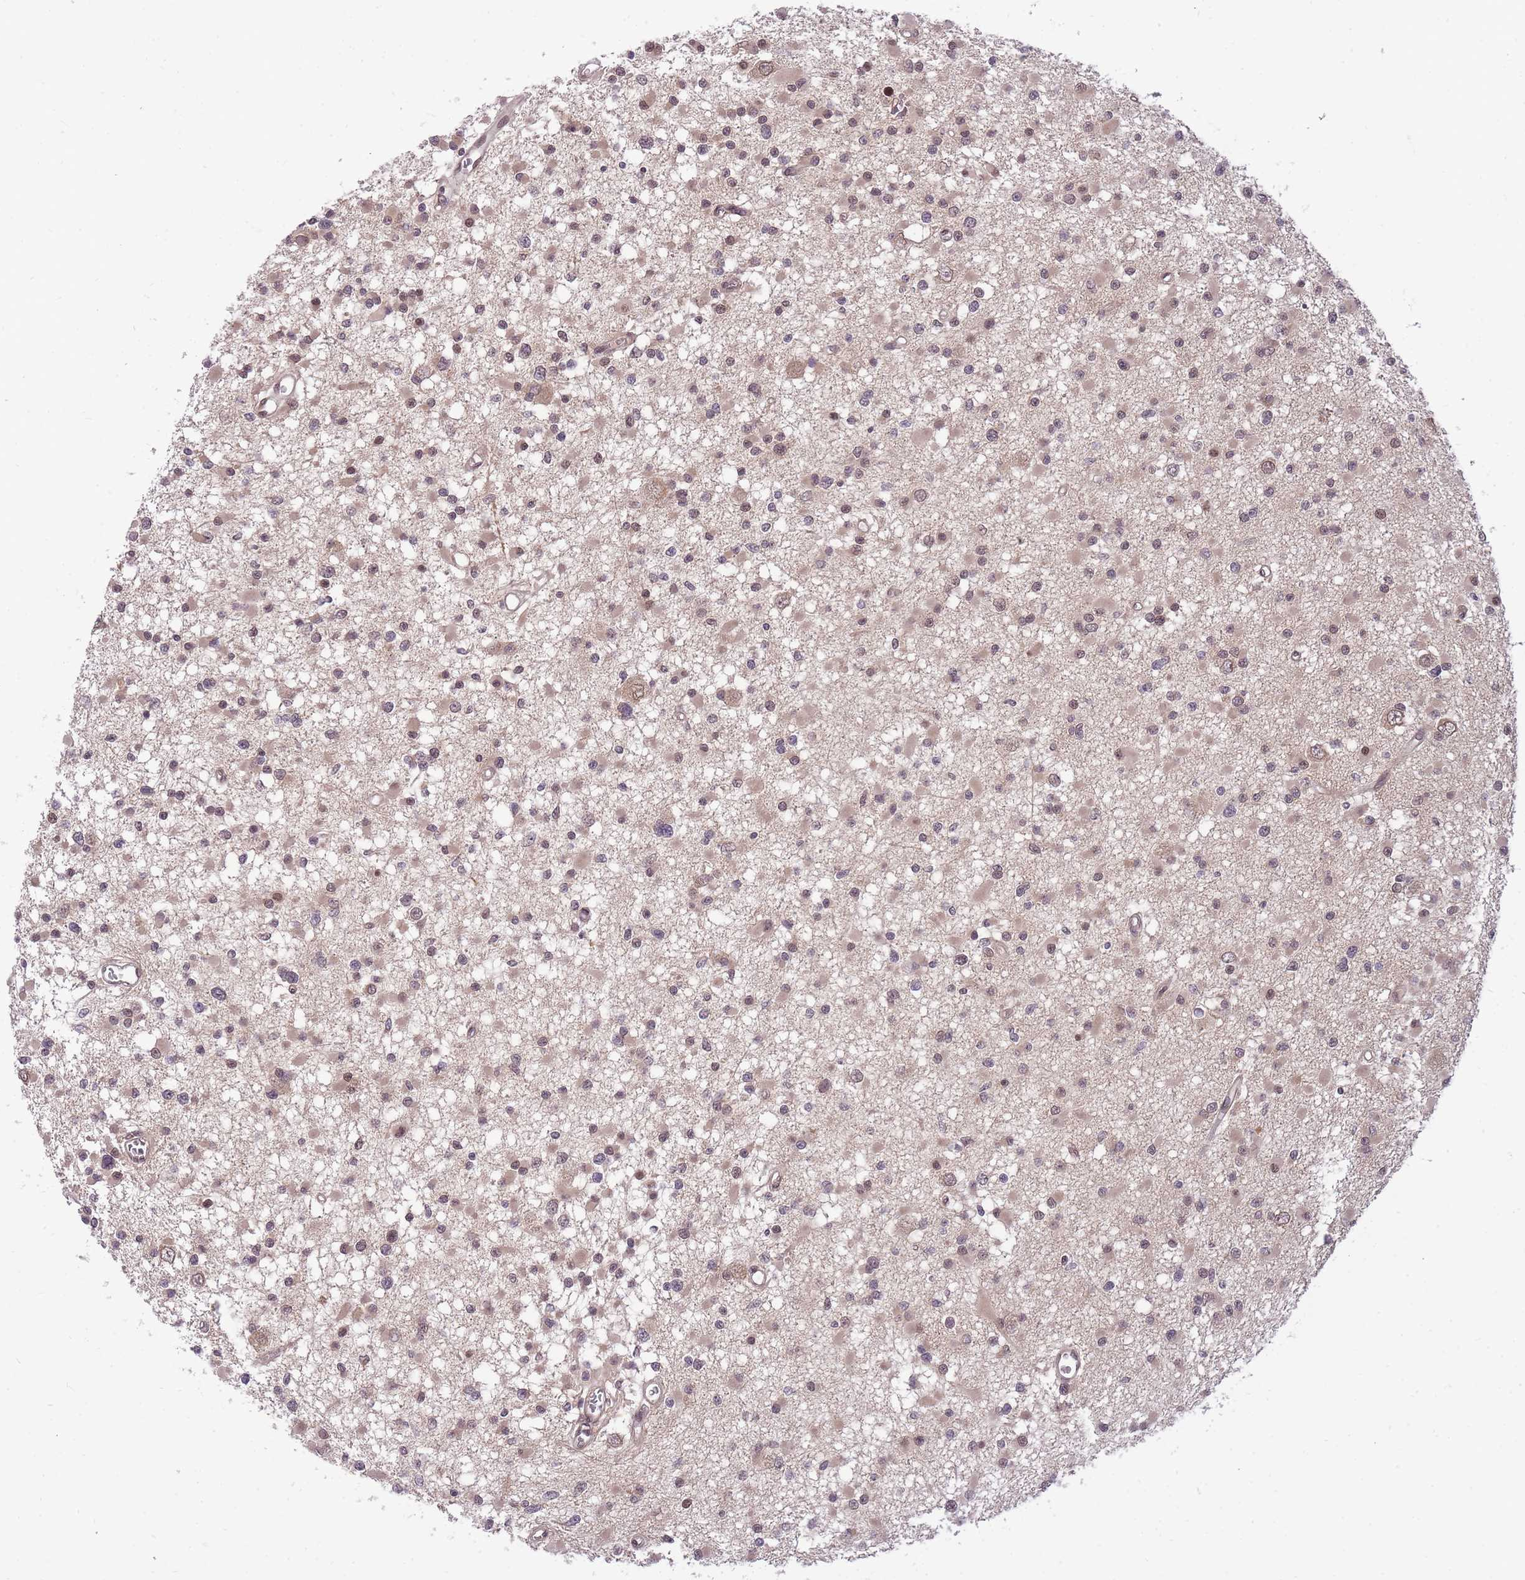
{"staining": {"intensity": "weak", "quantity": ">75%", "location": "cytoplasmic/membranous,nuclear"}, "tissue": "glioma", "cell_type": "Tumor cells", "image_type": "cancer", "snomed": [{"axis": "morphology", "description": "Glioma, malignant, Low grade"}, {"axis": "topography", "description": "Brain"}], "caption": "High-power microscopy captured an immunohistochemistry micrograph of malignant low-grade glioma, revealing weak cytoplasmic/membranous and nuclear positivity in approximately >75% of tumor cells. The protein is stained brown, and the nuclei are stained in blue (DAB IHC with brightfield microscopy, high magnification).", "gene": "CDIP1", "patient": {"sex": "female", "age": 22}}